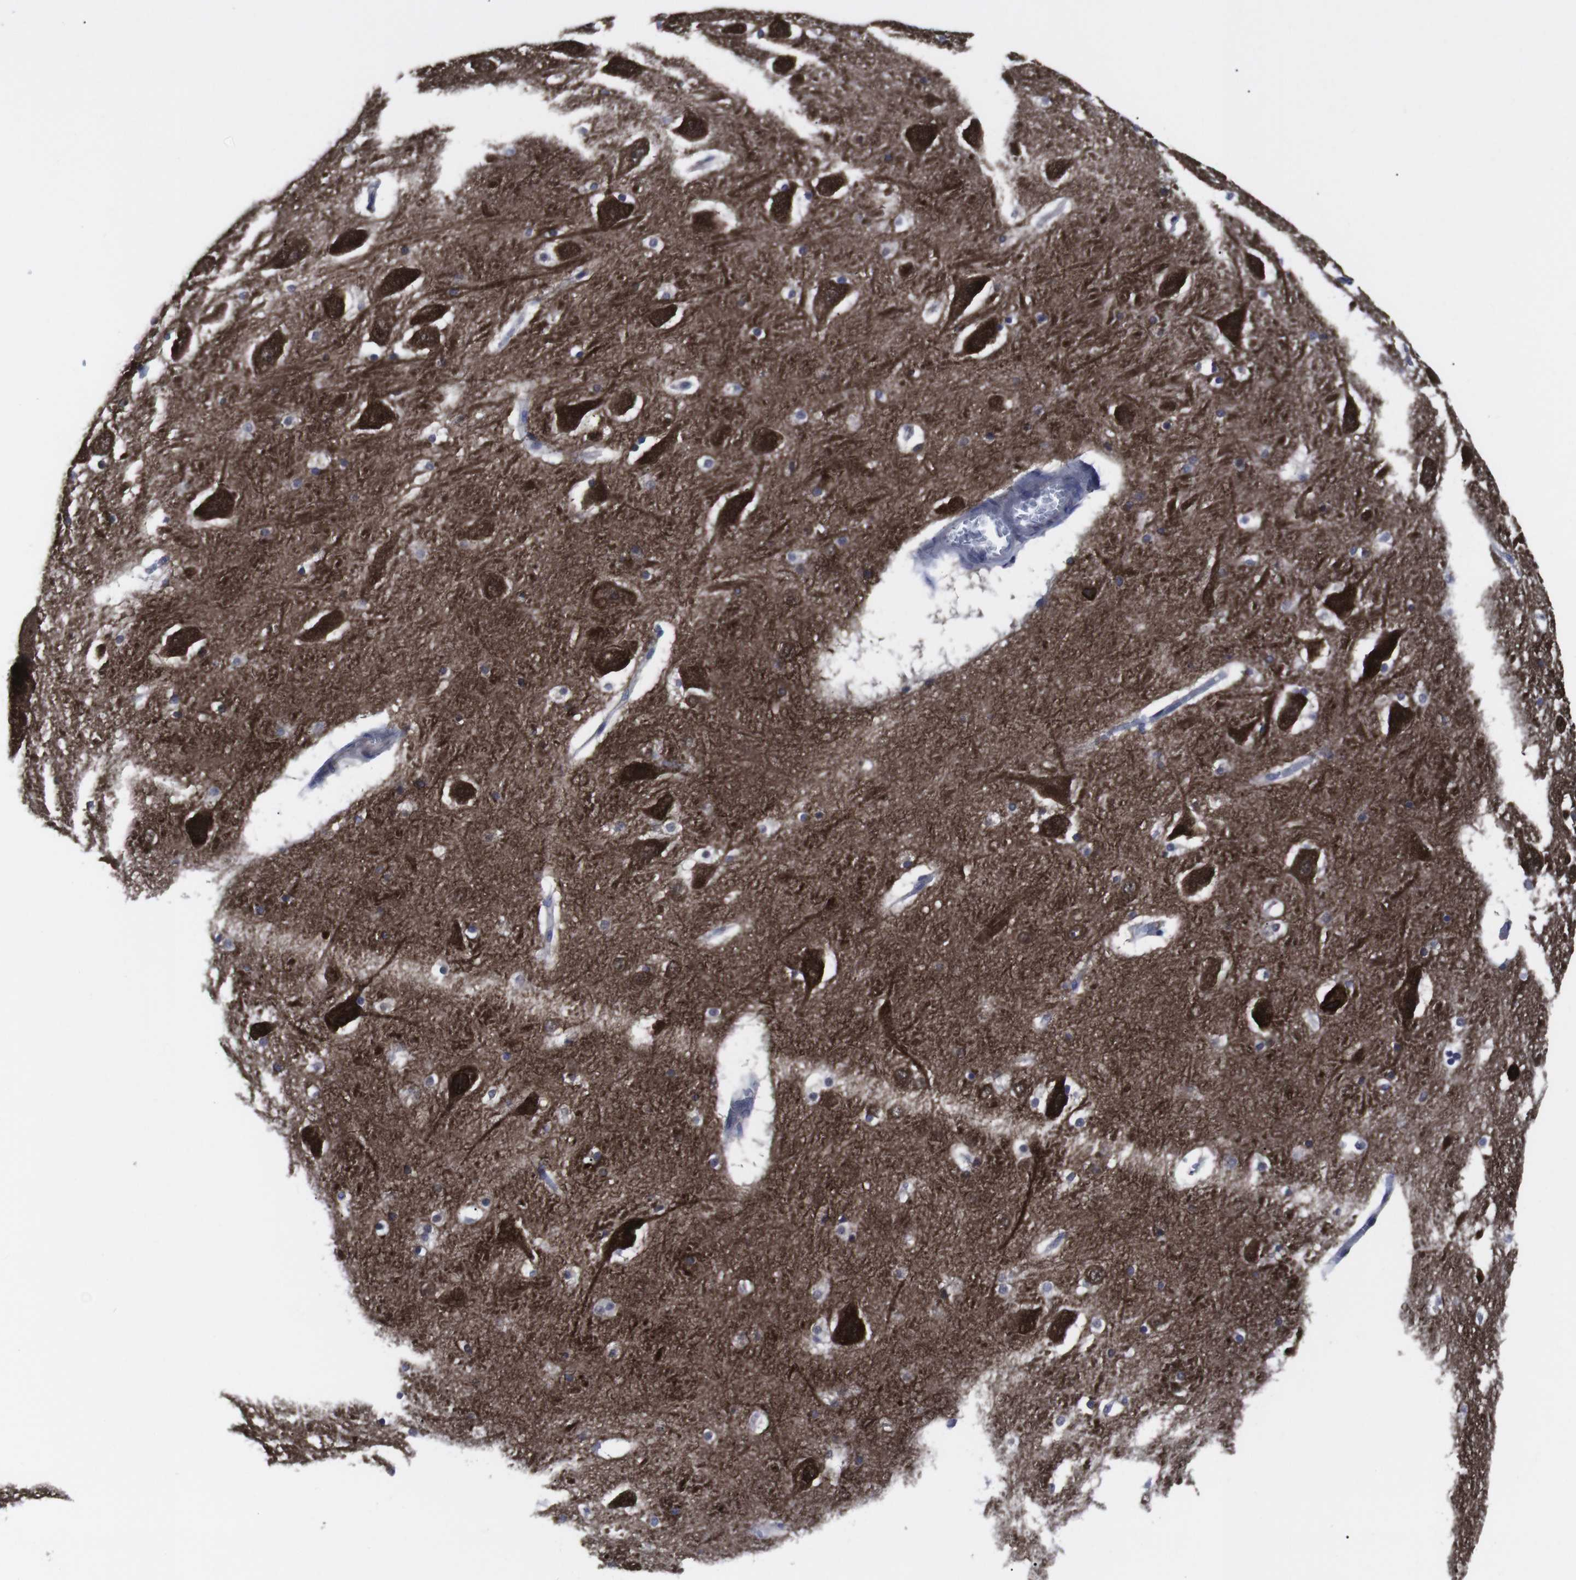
{"staining": {"intensity": "negative", "quantity": "none", "location": "none"}, "tissue": "hippocampus", "cell_type": "Glial cells", "image_type": "normal", "snomed": [{"axis": "morphology", "description": "Normal tissue, NOS"}, {"axis": "topography", "description": "Hippocampus"}], "caption": "The photomicrograph shows no significant staining in glial cells of hippocampus. Brightfield microscopy of immunohistochemistry (IHC) stained with DAB (brown) and hematoxylin (blue), captured at high magnification.", "gene": "HPRT1", "patient": {"sex": "male", "age": 45}}